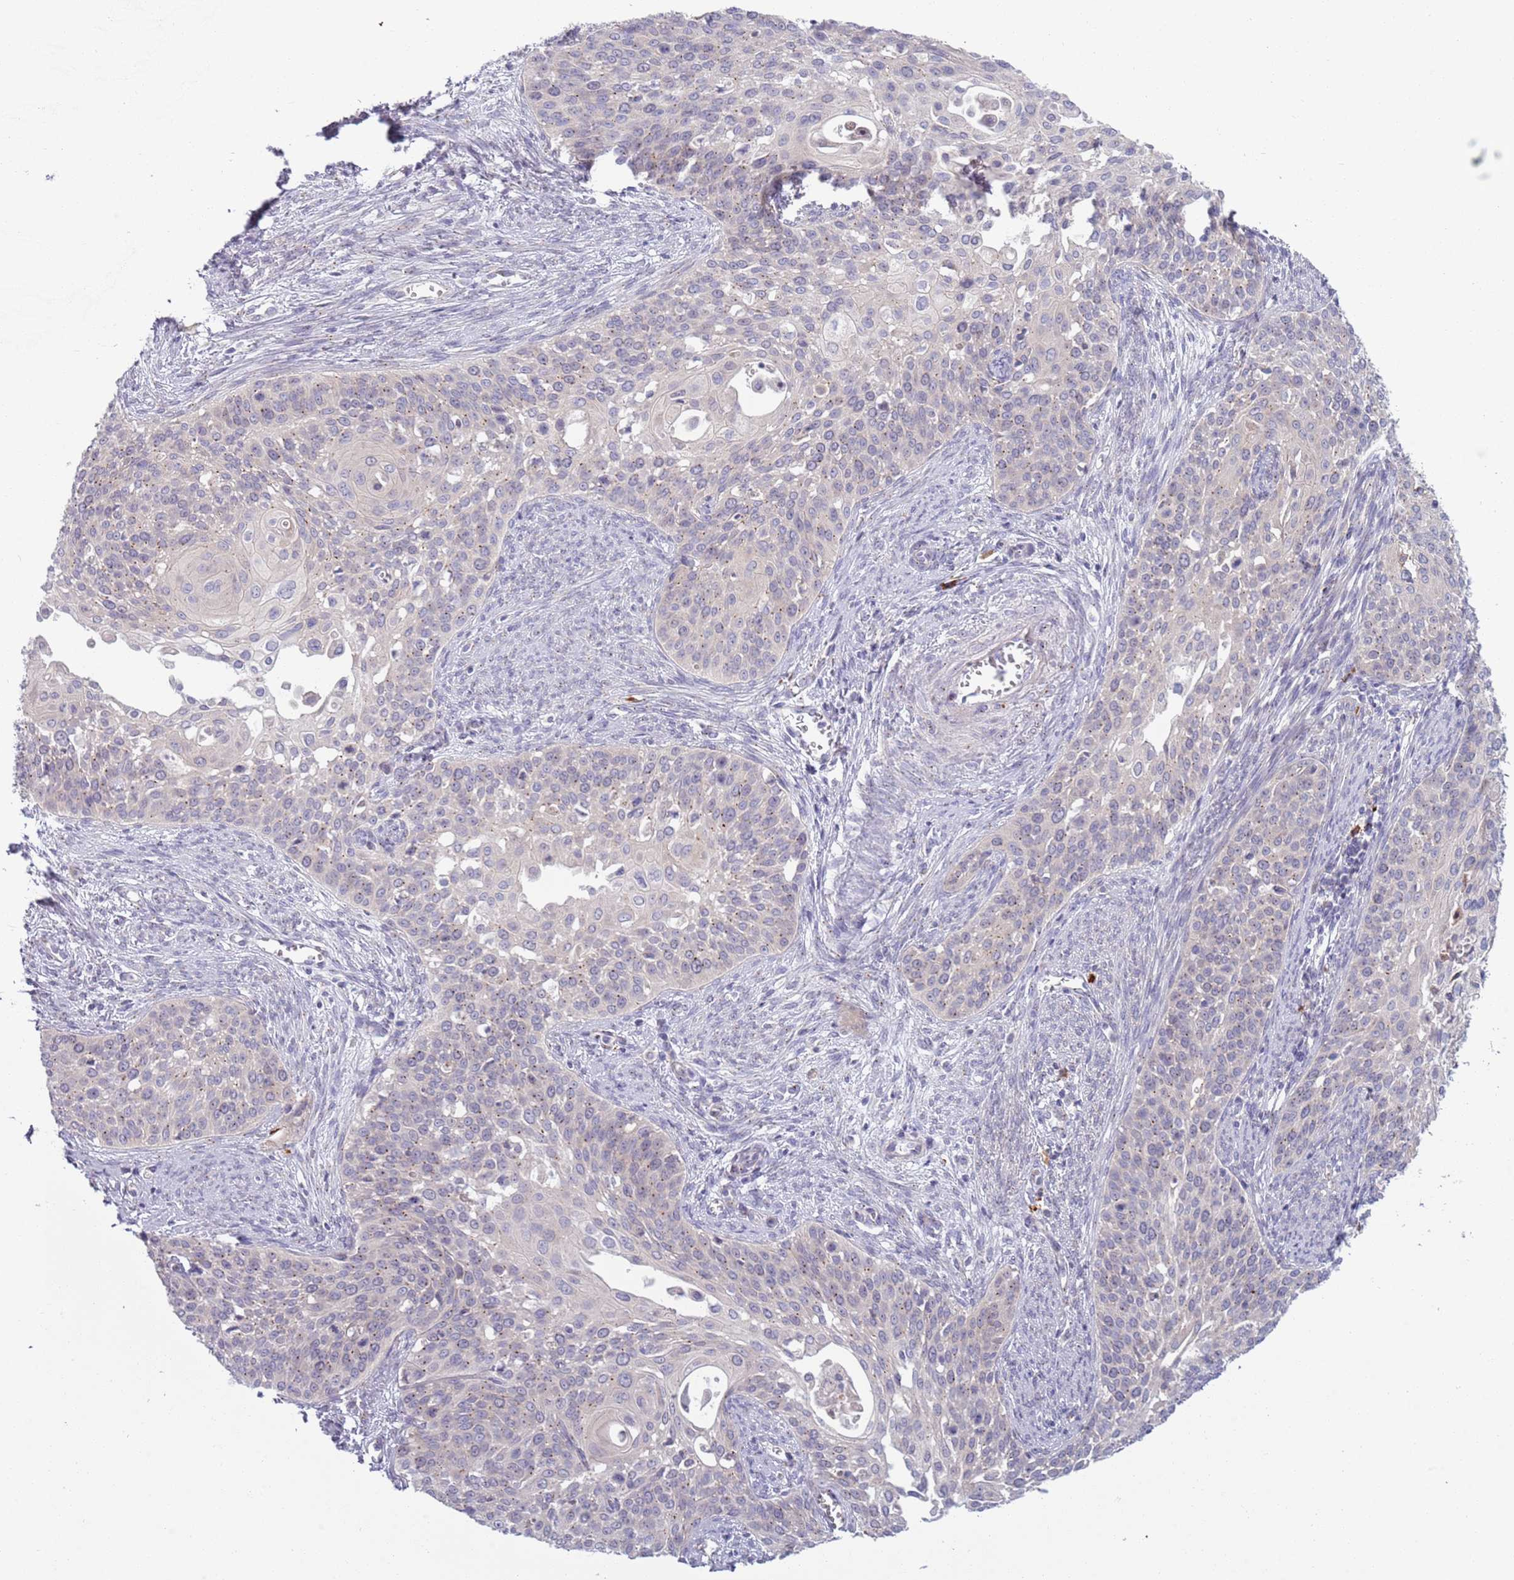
{"staining": {"intensity": "negative", "quantity": "none", "location": "none"}, "tissue": "cervical cancer", "cell_type": "Tumor cells", "image_type": "cancer", "snomed": [{"axis": "morphology", "description": "Squamous cell carcinoma, NOS"}, {"axis": "topography", "description": "Cervix"}], "caption": "There is no significant expression in tumor cells of squamous cell carcinoma (cervical).", "gene": "LTB", "patient": {"sex": "female", "age": 44}}